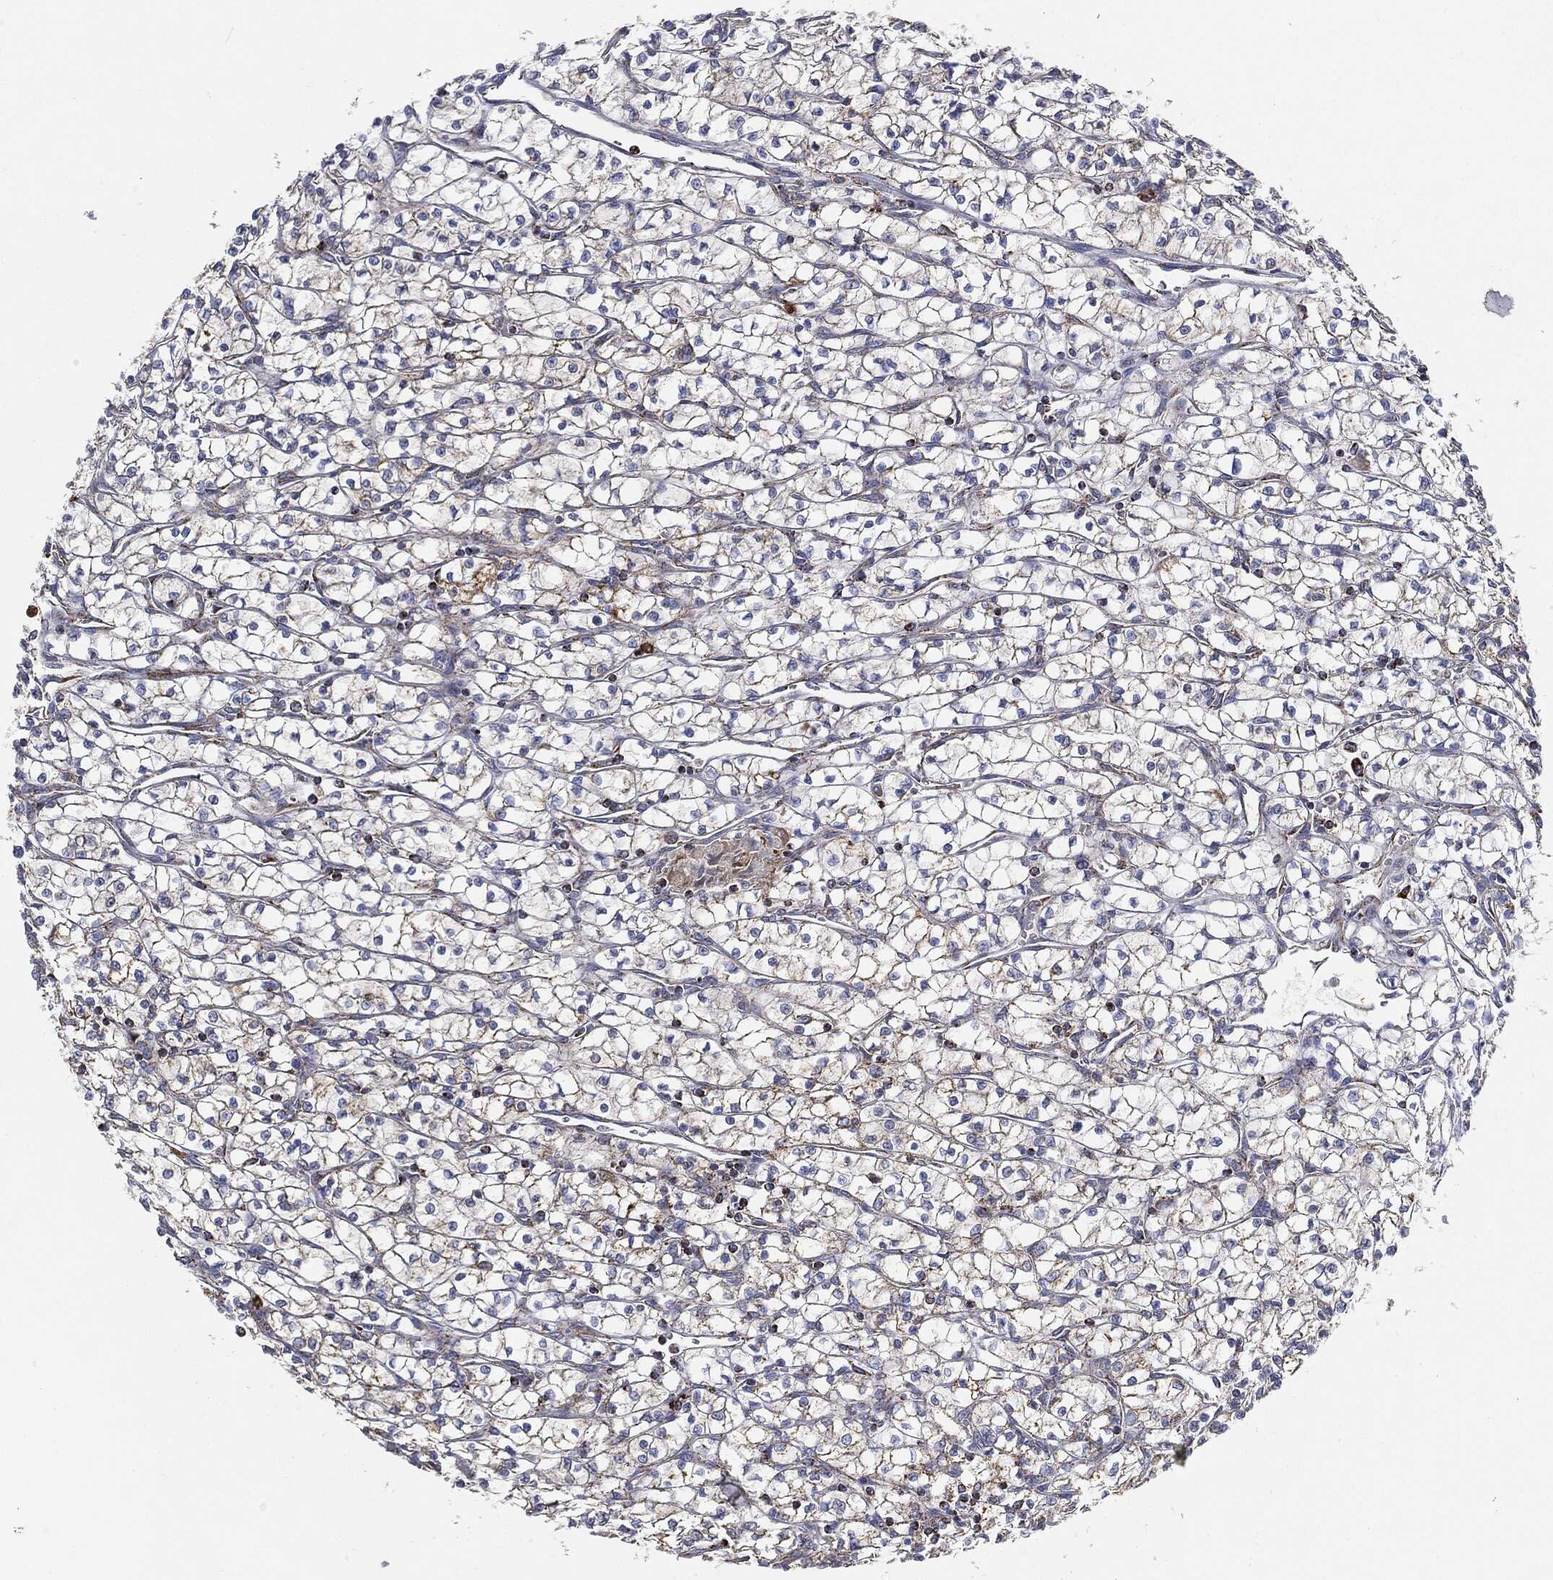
{"staining": {"intensity": "moderate", "quantity": "25%-75%", "location": "cytoplasmic/membranous"}, "tissue": "renal cancer", "cell_type": "Tumor cells", "image_type": "cancer", "snomed": [{"axis": "morphology", "description": "Adenocarcinoma, NOS"}, {"axis": "topography", "description": "Kidney"}], "caption": "High-magnification brightfield microscopy of renal cancer stained with DAB (3,3'-diaminobenzidine) (brown) and counterstained with hematoxylin (blue). tumor cells exhibit moderate cytoplasmic/membranous expression is seen in about25%-75% of cells.", "gene": "CAPN15", "patient": {"sex": "female", "age": 64}}